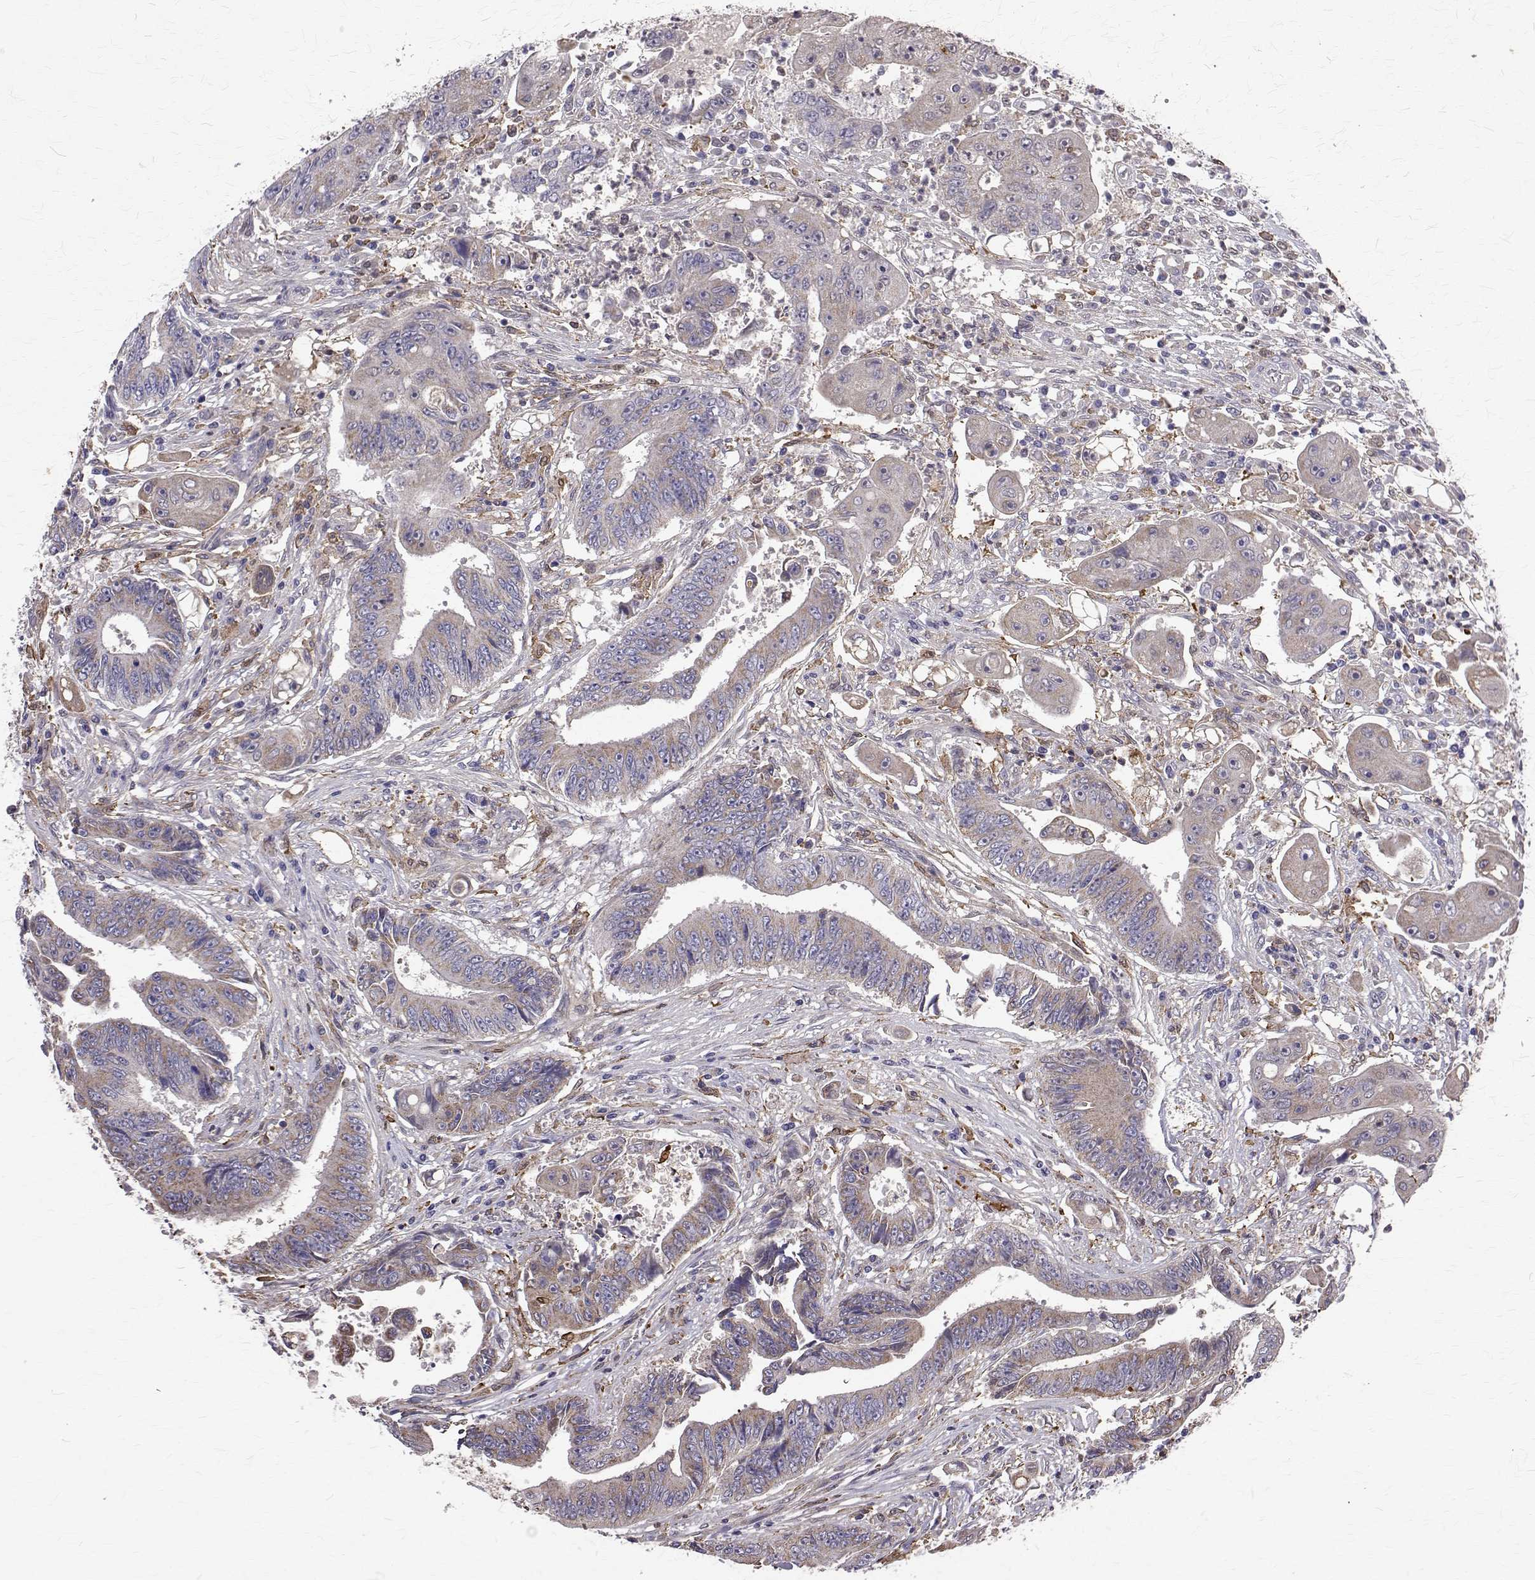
{"staining": {"intensity": "weak", "quantity": "<25%", "location": "cytoplasmic/membranous"}, "tissue": "colorectal cancer", "cell_type": "Tumor cells", "image_type": "cancer", "snomed": [{"axis": "morphology", "description": "Adenocarcinoma, NOS"}, {"axis": "topography", "description": "Rectum"}], "caption": "Colorectal cancer (adenocarcinoma) stained for a protein using immunohistochemistry (IHC) displays no staining tumor cells.", "gene": "CCDC89", "patient": {"sex": "male", "age": 54}}